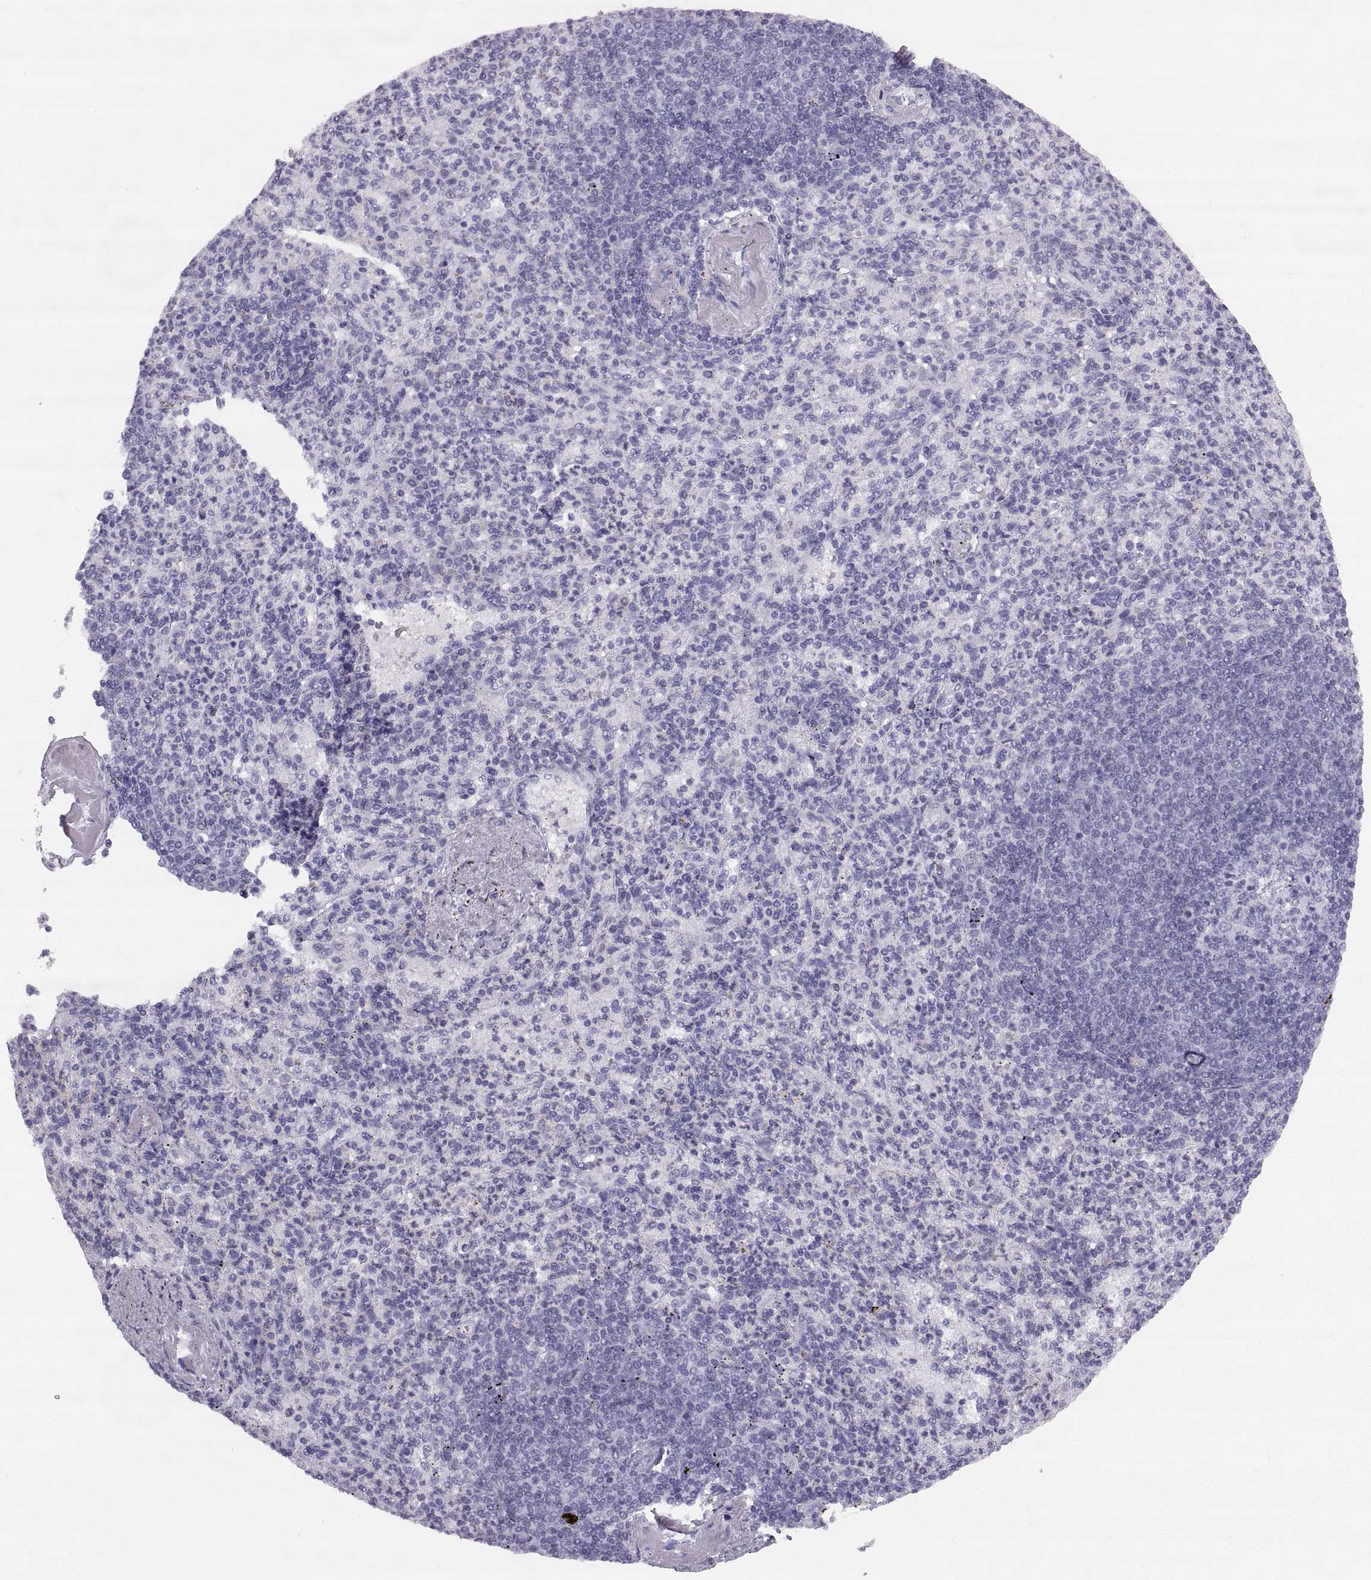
{"staining": {"intensity": "negative", "quantity": "none", "location": "none"}, "tissue": "spleen", "cell_type": "Cells in red pulp", "image_type": "normal", "snomed": [{"axis": "morphology", "description": "Normal tissue, NOS"}, {"axis": "topography", "description": "Spleen"}], "caption": "Immunohistochemical staining of unremarkable human spleen shows no significant positivity in cells in red pulp.", "gene": "SLC22A6", "patient": {"sex": "female", "age": 74}}